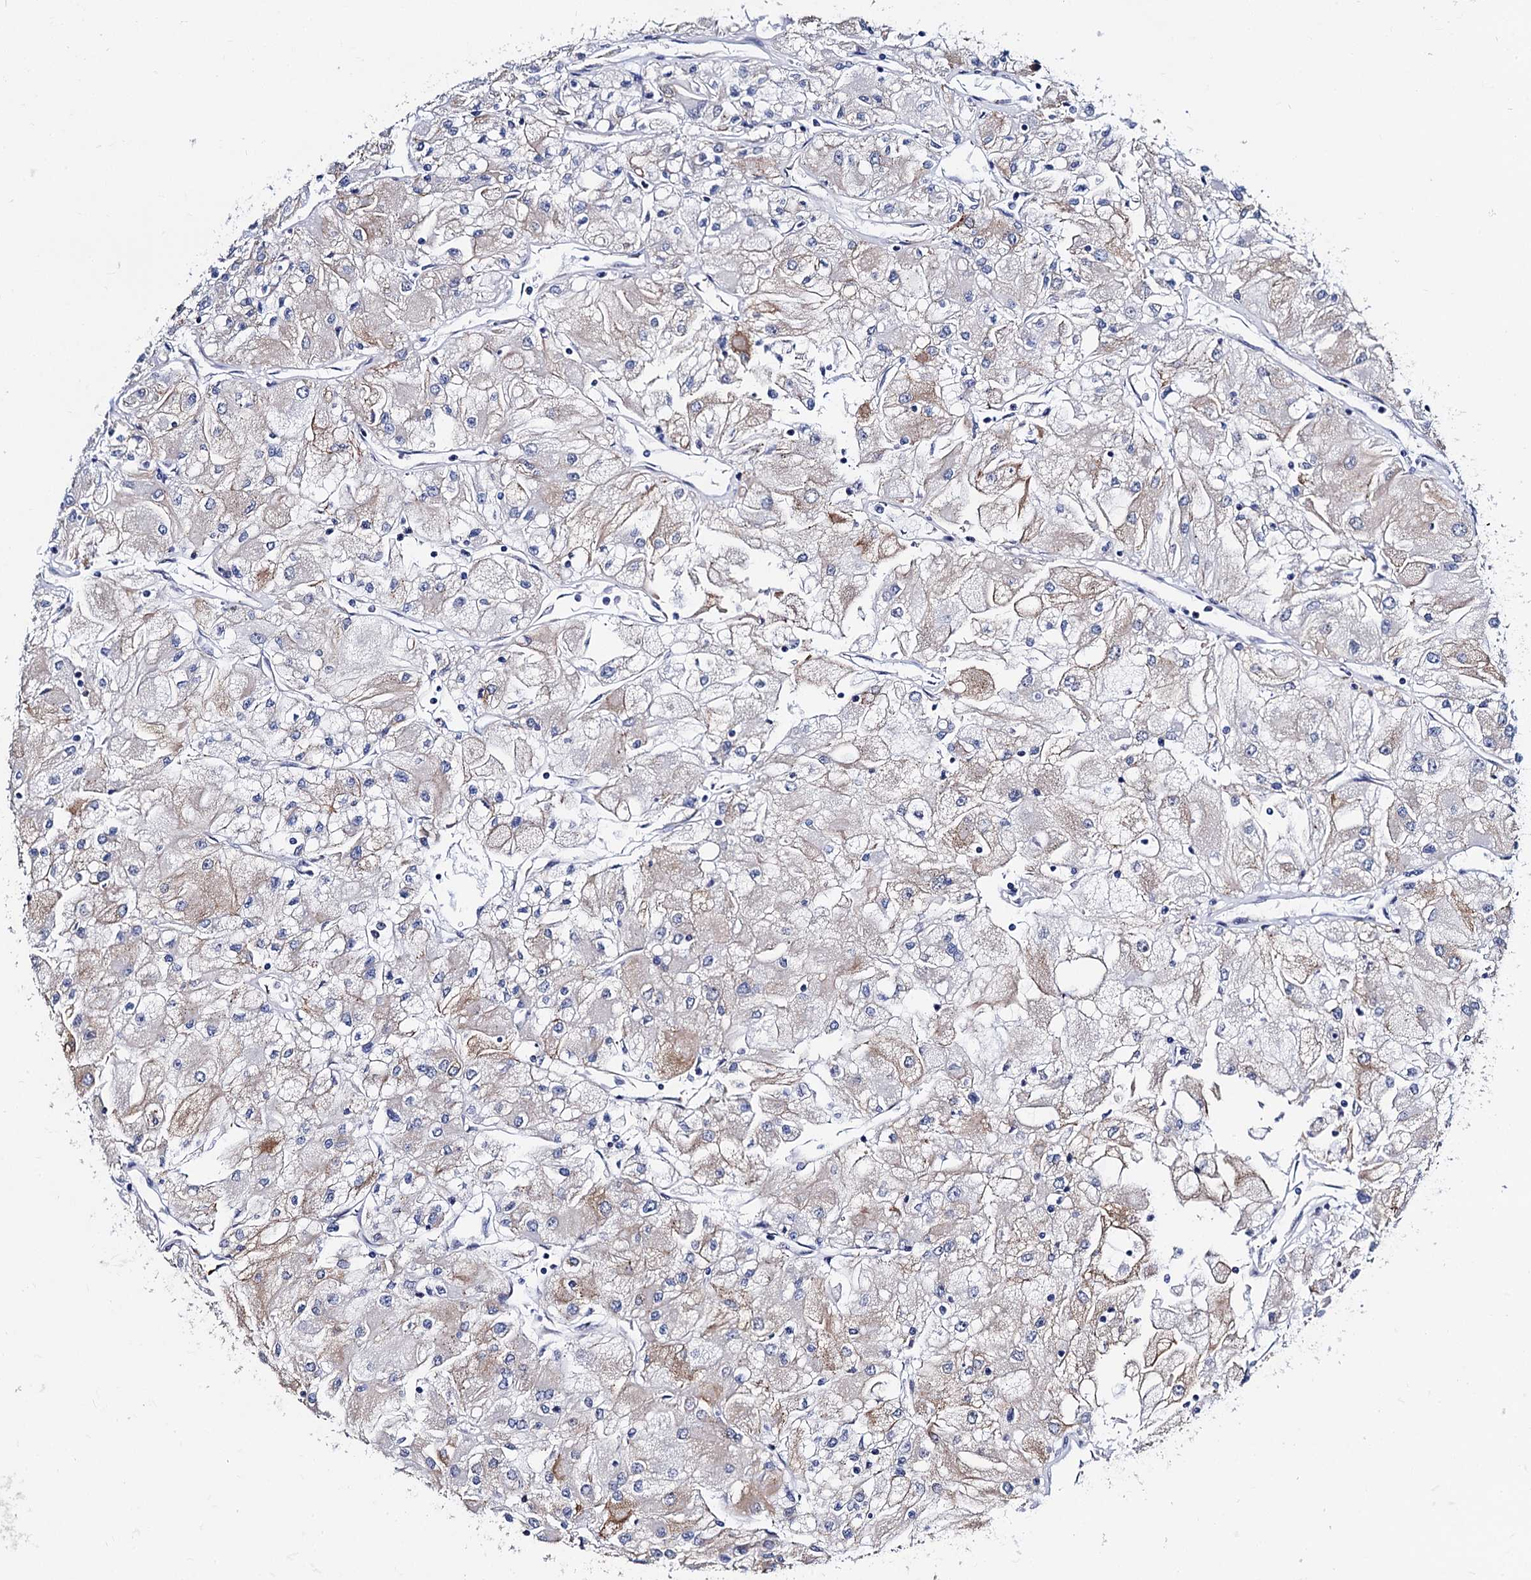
{"staining": {"intensity": "weak", "quantity": "<25%", "location": "cytoplasmic/membranous"}, "tissue": "renal cancer", "cell_type": "Tumor cells", "image_type": "cancer", "snomed": [{"axis": "morphology", "description": "Adenocarcinoma, NOS"}, {"axis": "topography", "description": "Kidney"}], "caption": "DAB (3,3'-diaminobenzidine) immunohistochemical staining of human renal cancer (adenocarcinoma) reveals no significant staining in tumor cells.", "gene": "SLC7A10", "patient": {"sex": "male", "age": 80}}